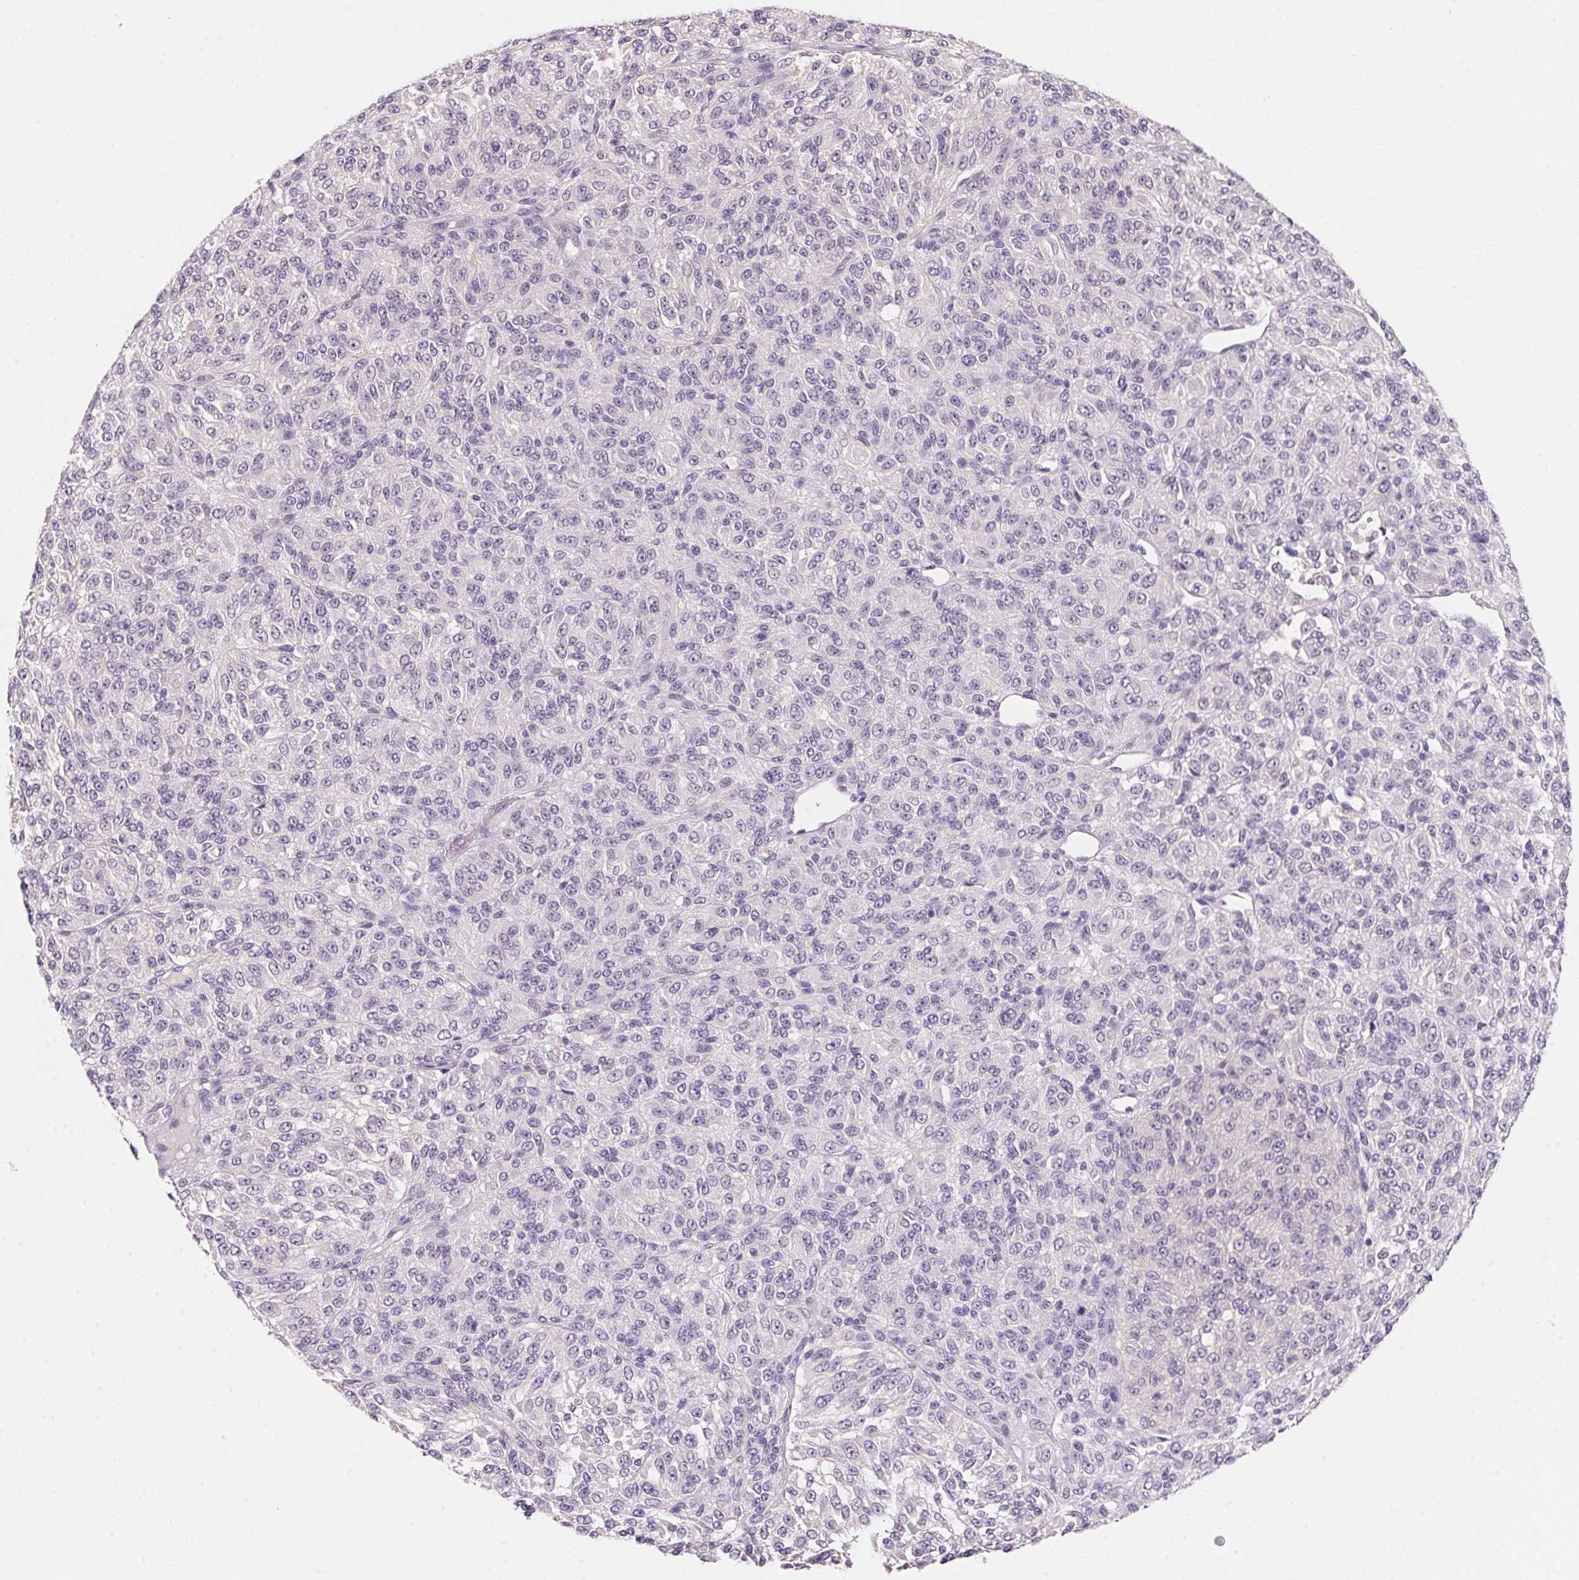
{"staining": {"intensity": "negative", "quantity": "none", "location": "none"}, "tissue": "melanoma", "cell_type": "Tumor cells", "image_type": "cancer", "snomed": [{"axis": "morphology", "description": "Malignant melanoma, Metastatic site"}, {"axis": "topography", "description": "Brain"}], "caption": "This photomicrograph is of malignant melanoma (metastatic site) stained with immunohistochemistry to label a protein in brown with the nuclei are counter-stained blue. There is no positivity in tumor cells.", "gene": "MCOLN3", "patient": {"sex": "female", "age": 56}}